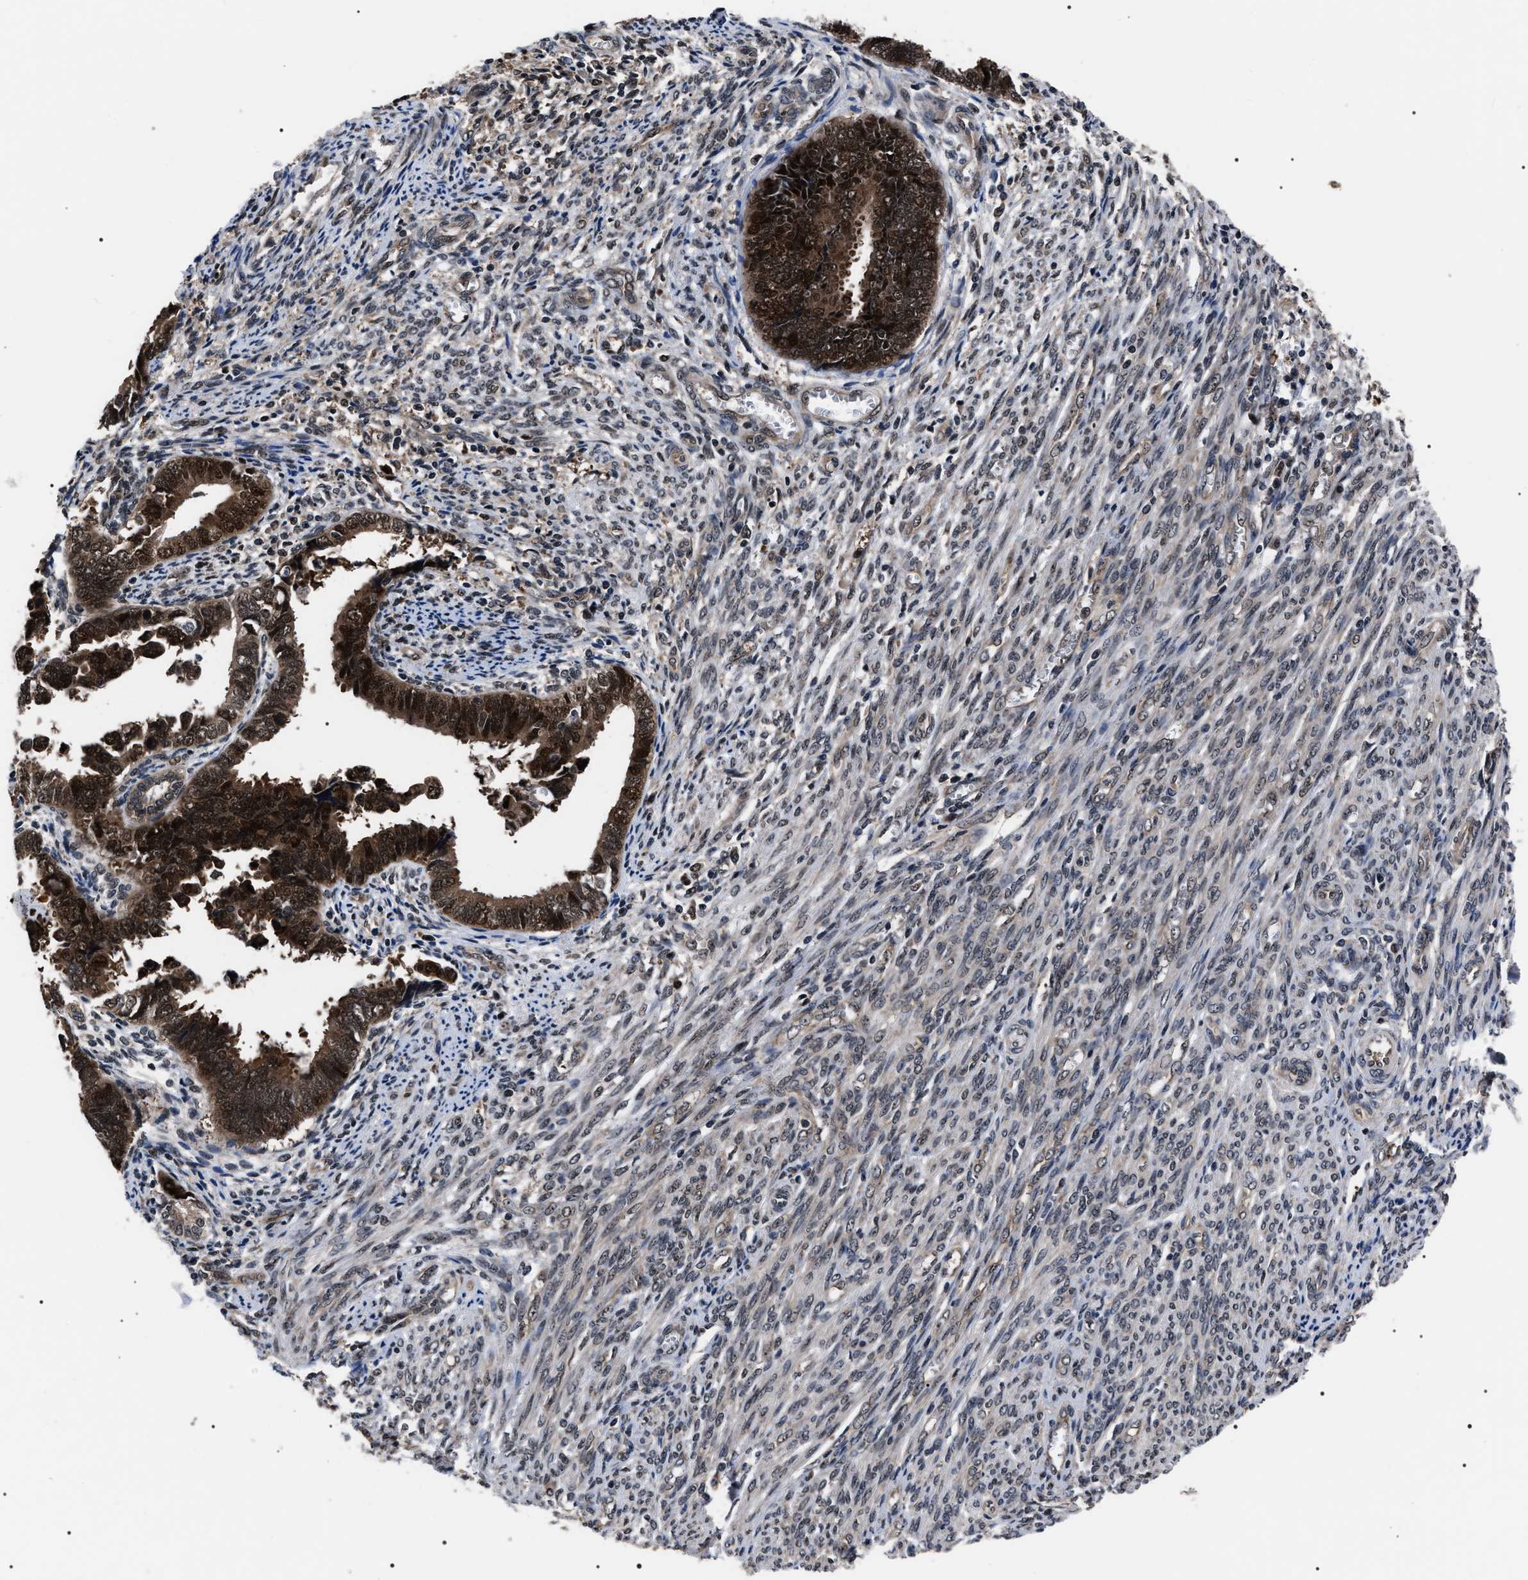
{"staining": {"intensity": "strong", "quantity": ">75%", "location": "cytoplasmic/membranous"}, "tissue": "endometrial cancer", "cell_type": "Tumor cells", "image_type": "cancer", "snomed": [{"axis": "morphology", "description": "Adenocarcinoma, NOS"}, {"axis": "topography", "description": "Endometrium"}], "caption": "Brown immunohistochemical staining in adenocarcinoma (endometrial) demonstrates strong cytoplasmic/membranous expression in approximately >75% of tumor cells.", "gene": "CSNK2A1", "patient": {"sex": "female", "age": 75}}